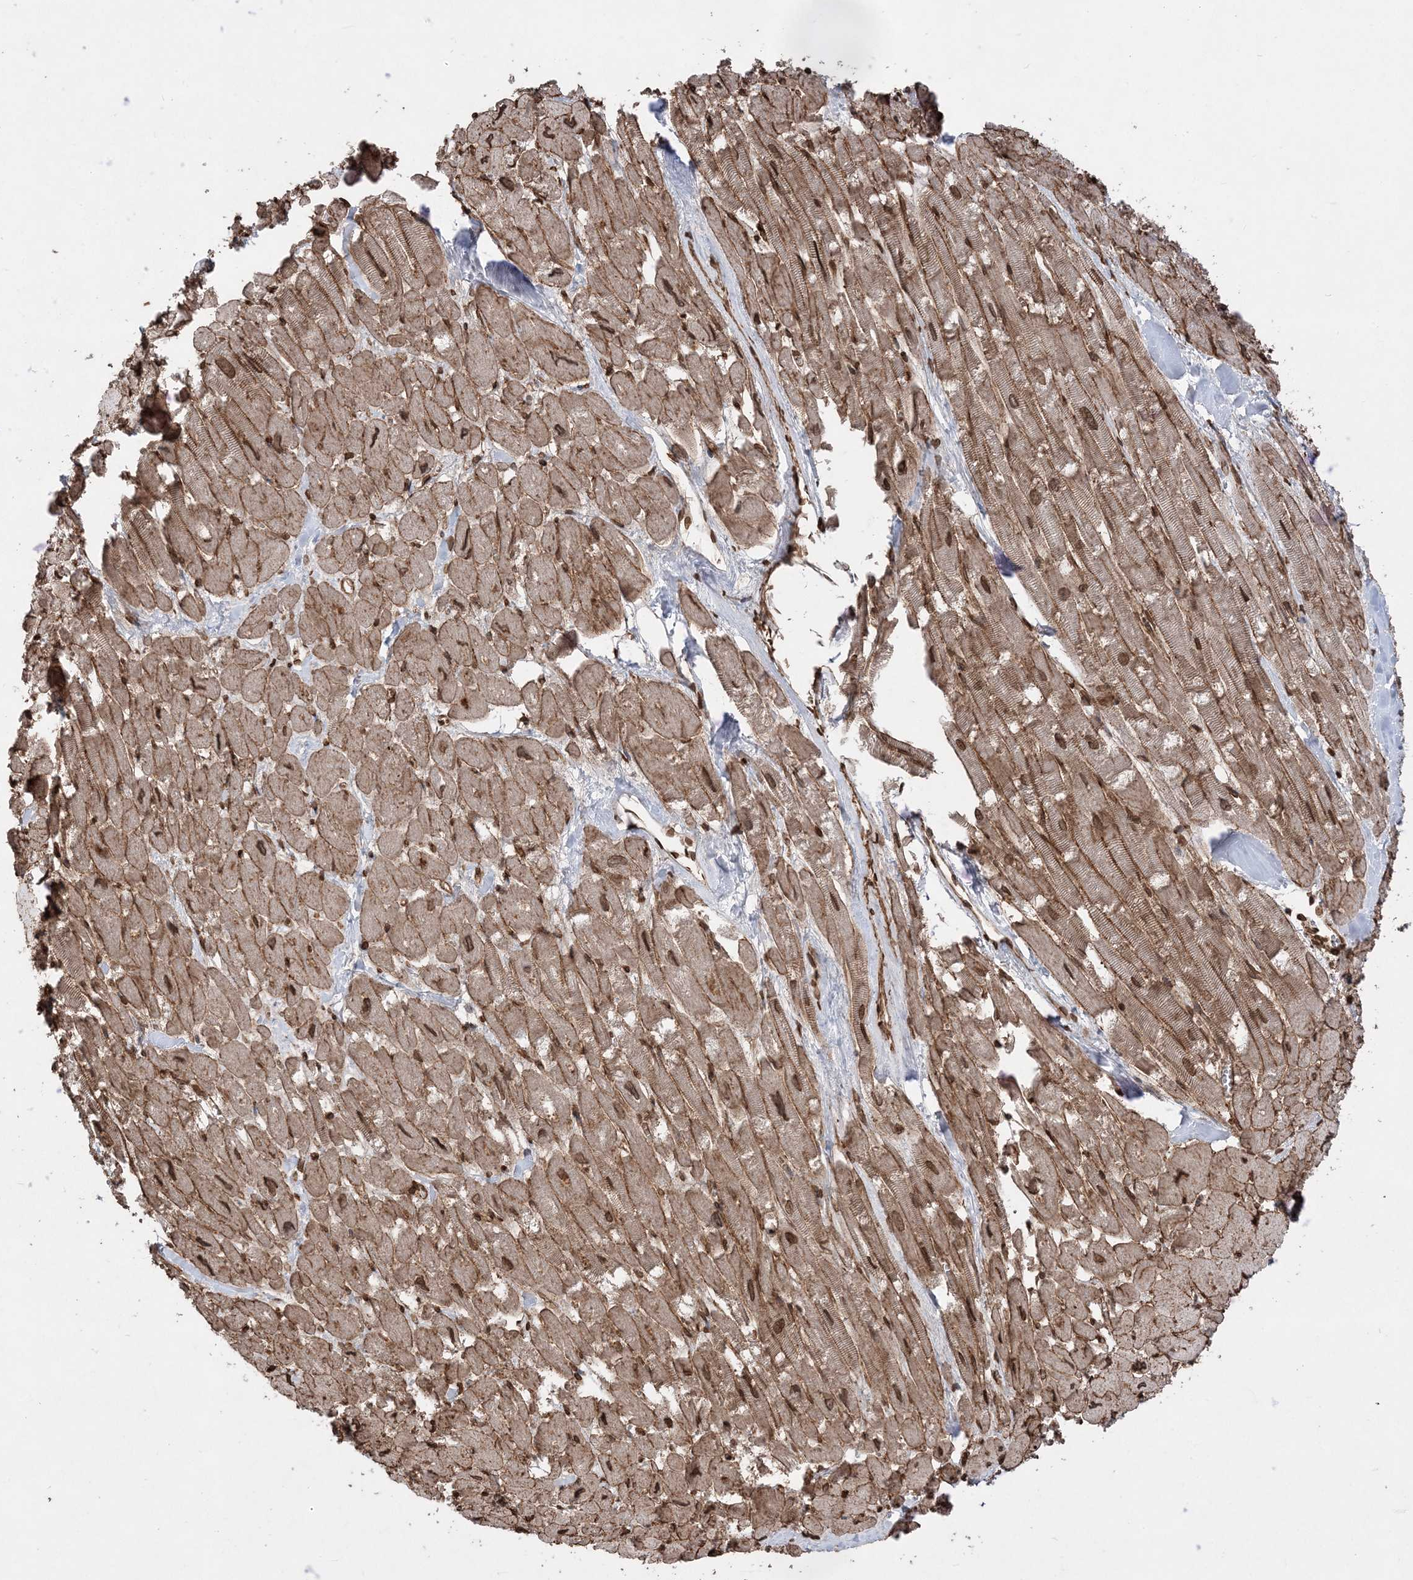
{"staining": {"intensity": "moderate", "quantity": ">75%", "location": "cytoplasmic/membranous,nuclear"}, "tissue": "heart muscle", "cell_type": "Cardiomyocytes", "image_type": "normal", "snomed": [{"axis": "morphology", "description": "Normal tissue, NOS"}, {"axis": "topography", "description": "Heart"}], "caption": "A micrograph of human heart muscle stained for a protein demonstrates moderate cytoplasmic/membranous,nuclear brown staining in cardiomyocytes.", "gene": "ETAA1", "patient": {"sex": "male", "age": 54}}